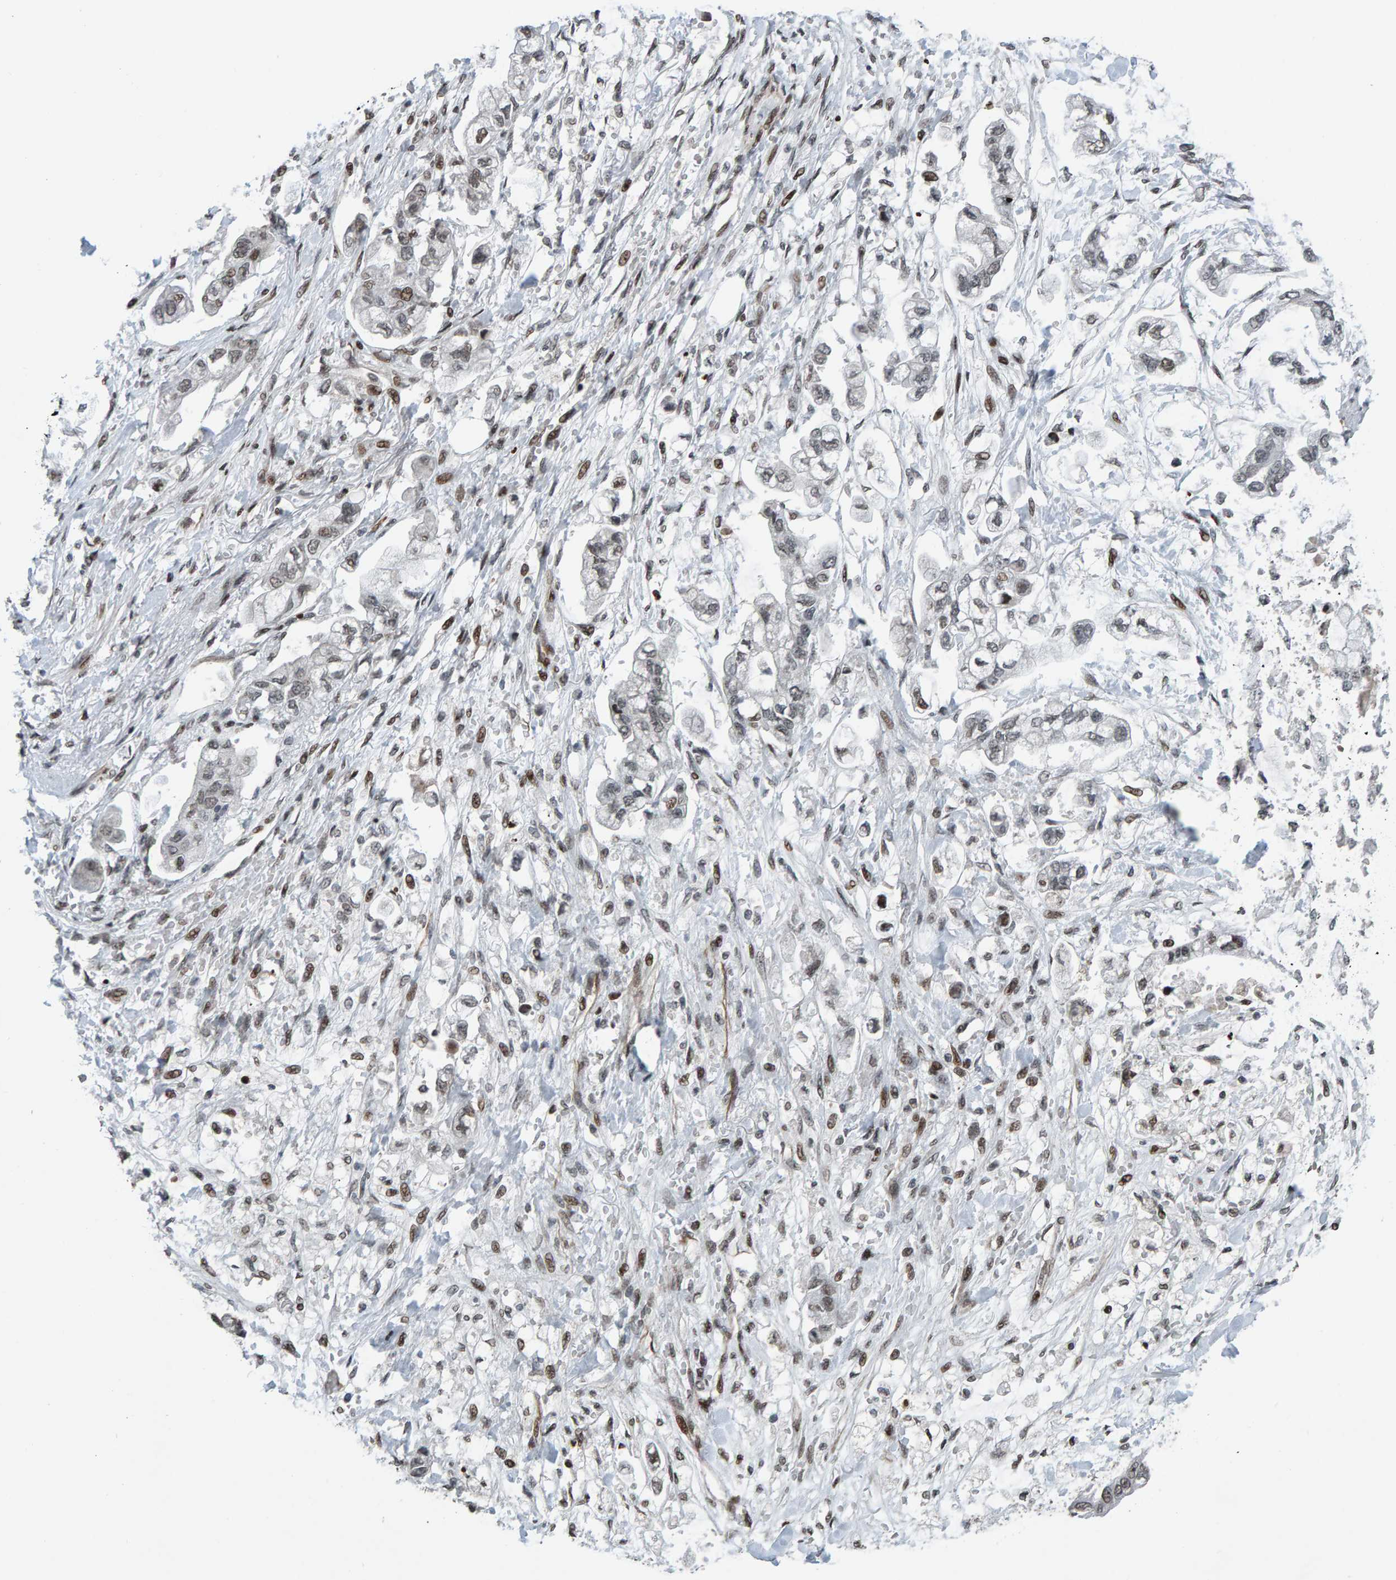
{"staining": {"intensity": "weak", "quantity": "<25%", "location": "nuclear"}, "tissue": "stomach cancer", "cell_type": "Tumor cells", "image_type": "cancer", "snomed": [{"axis": "morphology", "description": "Normal tissue, NOS"}, {"axis": "morphology", "description": "Adenocarcinoma, NOS"}, {"axis": "topography", "description": "Stomach"}], "caption": "Photomicrograph shows no protein expression in tumor cells of stomach adenocarcinoma tissue.", "gene": "ZNF366", "patient": {"sex": "male", "age": 62}}